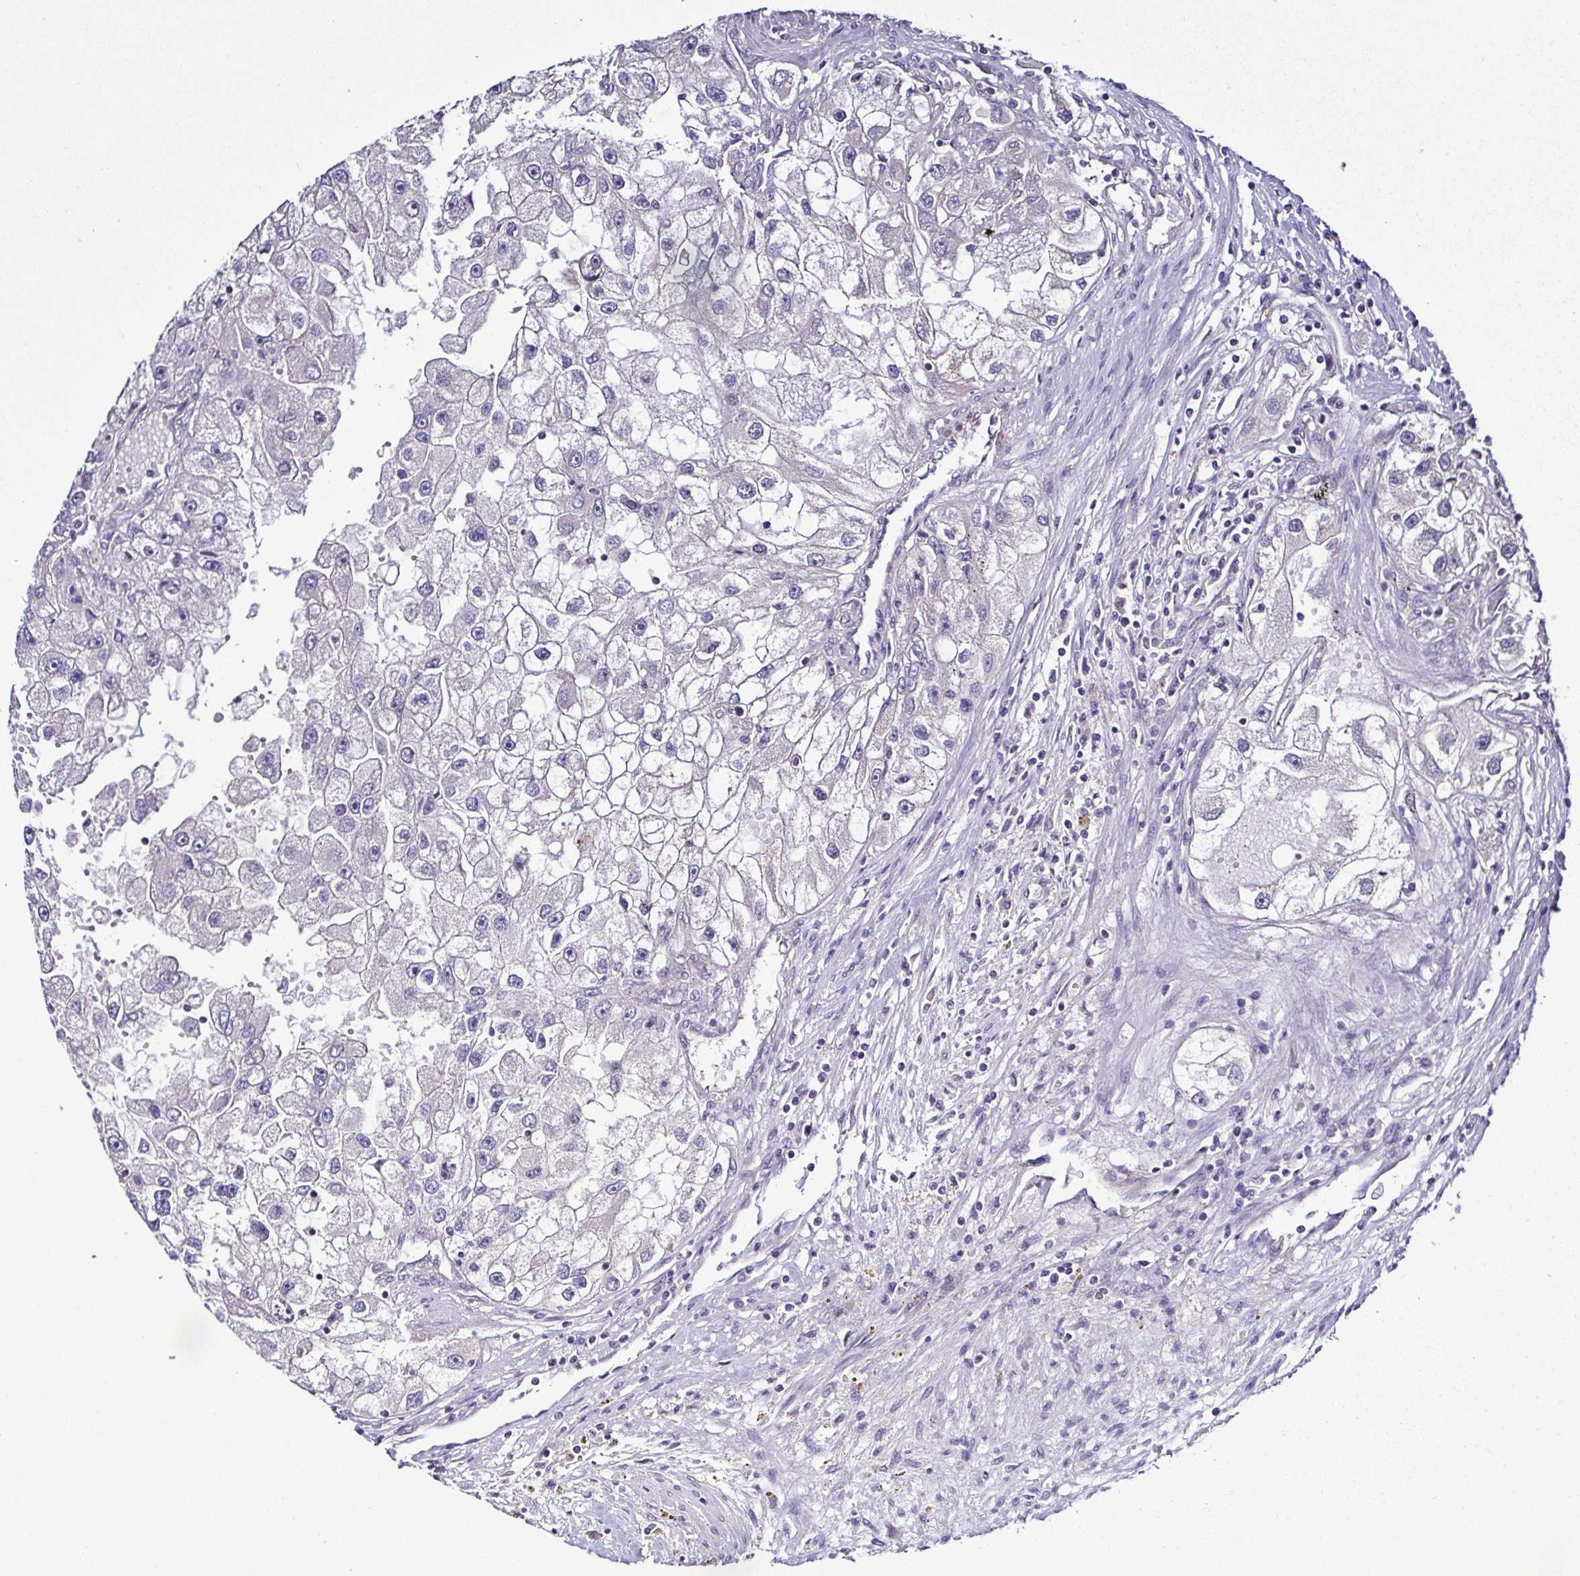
{"staining": {"intensity": "negative", "quantity": "none", "location": "none"}, "tissue": "renal cancer", "cell_type": "Tumor cells", "image_type": "cancer", "snomed": [{"axis": "morphology", "description": "Adenocarcinoma, NOS"}, {"axis": "topography", "description": "Kidney"}], "caption": "Histopathology image shows no protein expression in tumor cells of renal cancer tissue. Brightfield microscopy of immunohistochemistry stained with DAB (3,3'-diaminobenzidine) (brown) and hematoxylin (blue), captured at high magnification.", "gene": "LMOD2", "patient": {"sex": "male", "age": 63}}